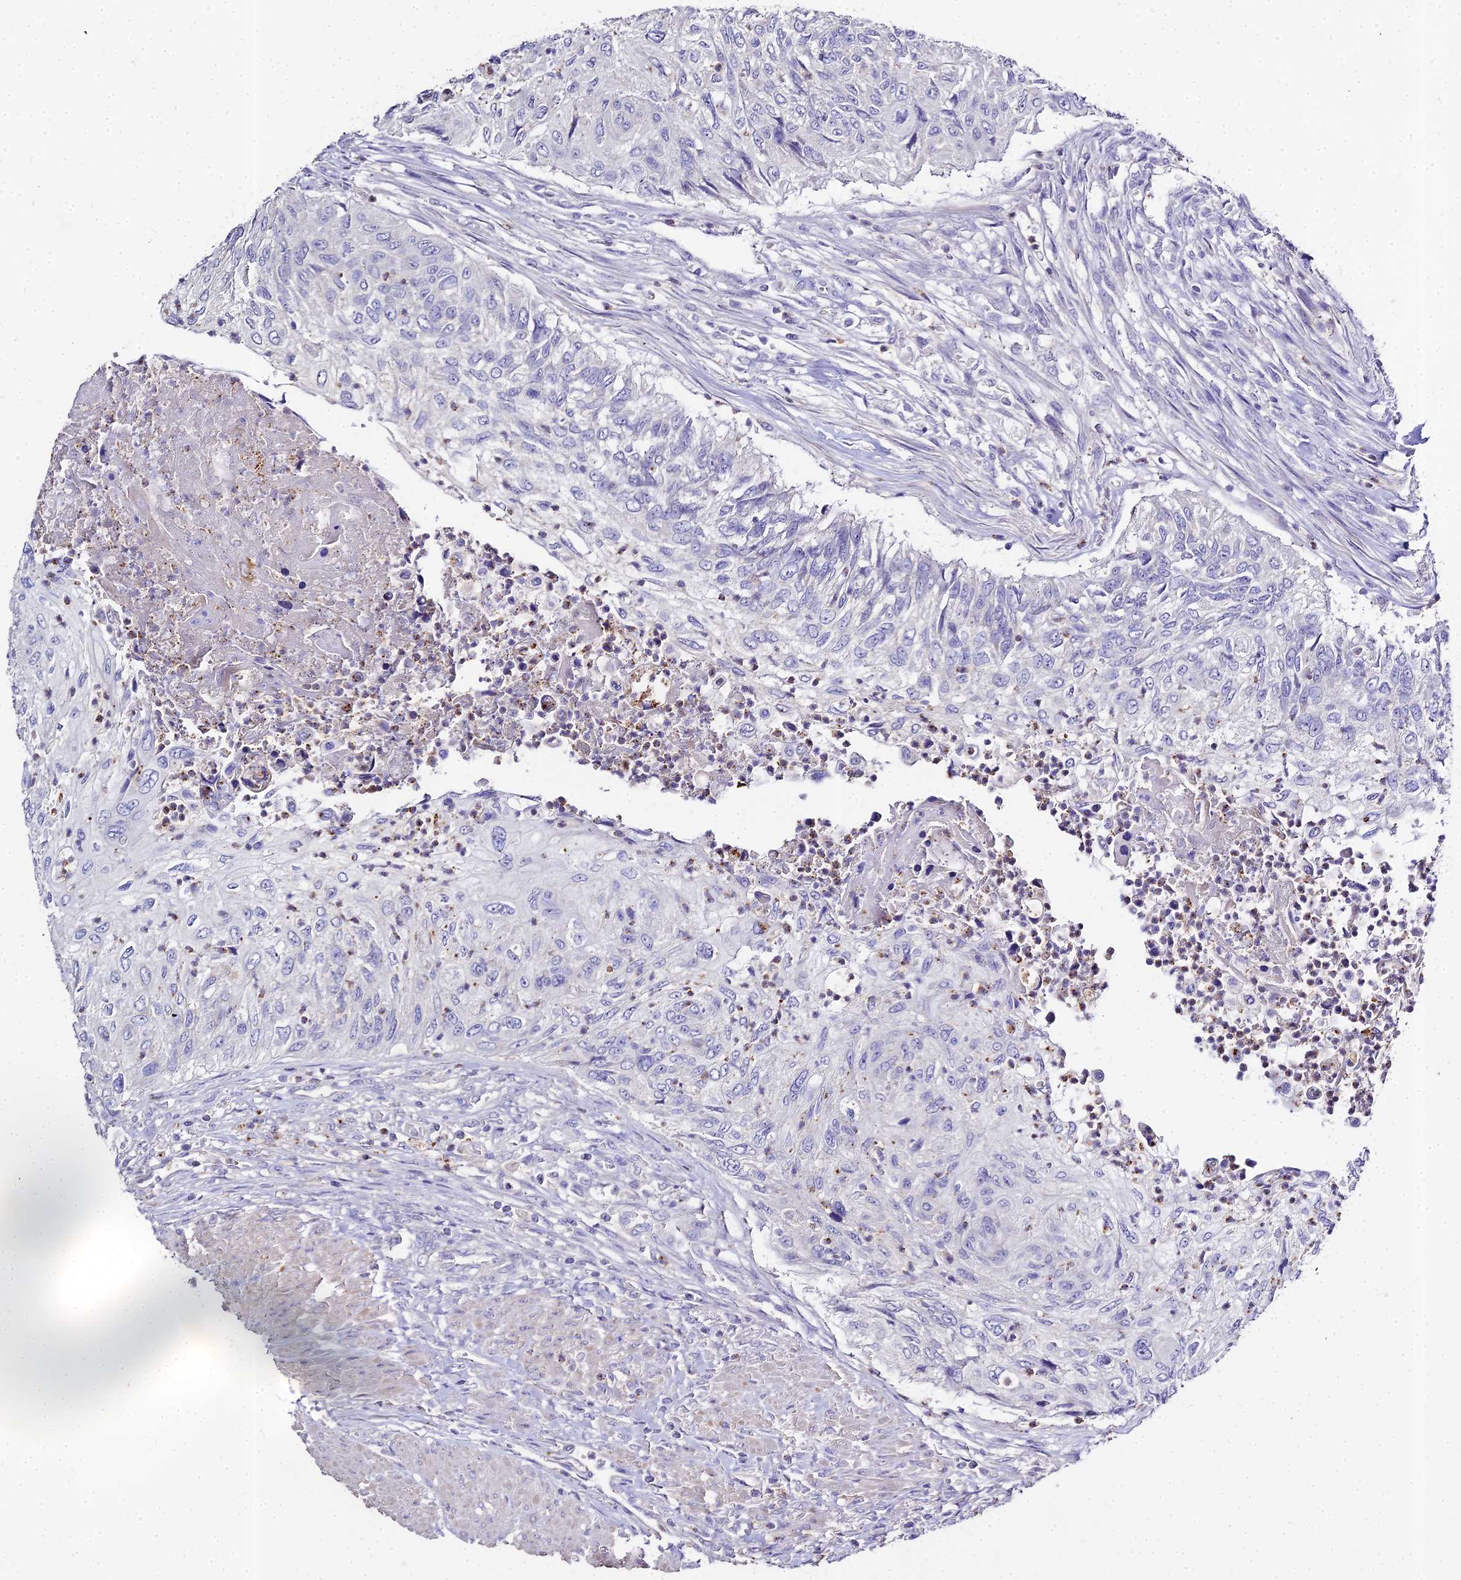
{"staining": {"intensity": "negative", "quantity": "none", "location": "none"}, "tissue": "urothelial cancer", "cell_type": "Tumor cells", "image_type": "cancer", "snomed": [{"axis": "morphology", "description": "Urothelial carcinoma, High grade"}, {"axis": "topography", "description": "Urinary bladder"}], "caption": "This is an IHC photomicrograph of urothelial cancer. There is no positivity in tumor cells.", "gene": "GLYAT", "patient": {"sex": "female", "age": 60}}